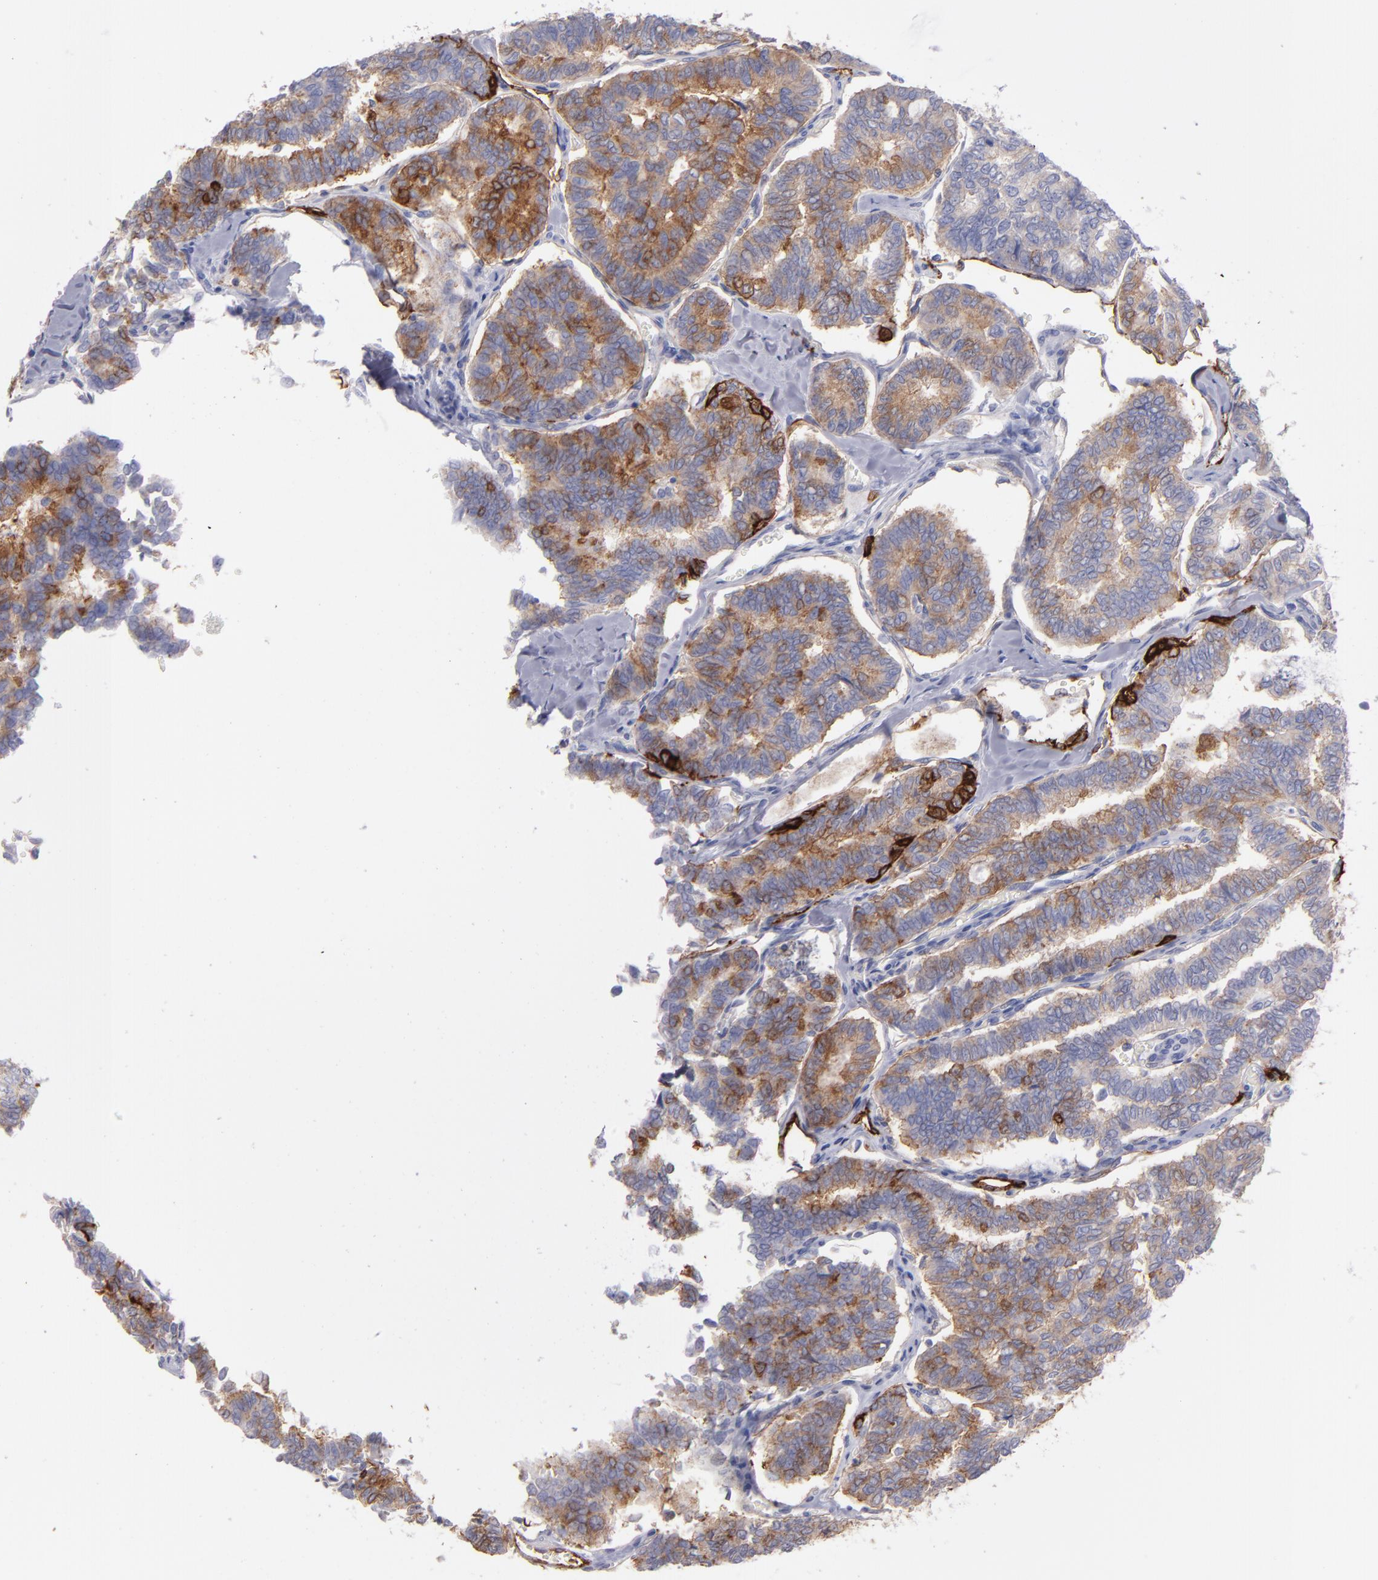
{"staining": {"intensity": "moderate", "quantity": ">75%", "location": "cytoplasmic/membranous"}, "tissue": "thyroid cancer", "cell_type": "Tumor cells", "image_type": "cancer", "snomed": [{"axis": "morphology", "description": "Papillary adenocarcinoma, NOS"}, {"axis": "topography", "description": "Thyroid gland"}], "caption": "This micrograph demonstrates papillary adenocarcinoma (thyroid) stained with immunohistochemistry (IHC) to label a protein in brown. The cytoplasmic/membranous of tumor cells show moderate positivity for the protein. Nuclei are counter-stained blue.", "gene": "AHNAK2", "patient": {"sex": "female", "age": 35}}